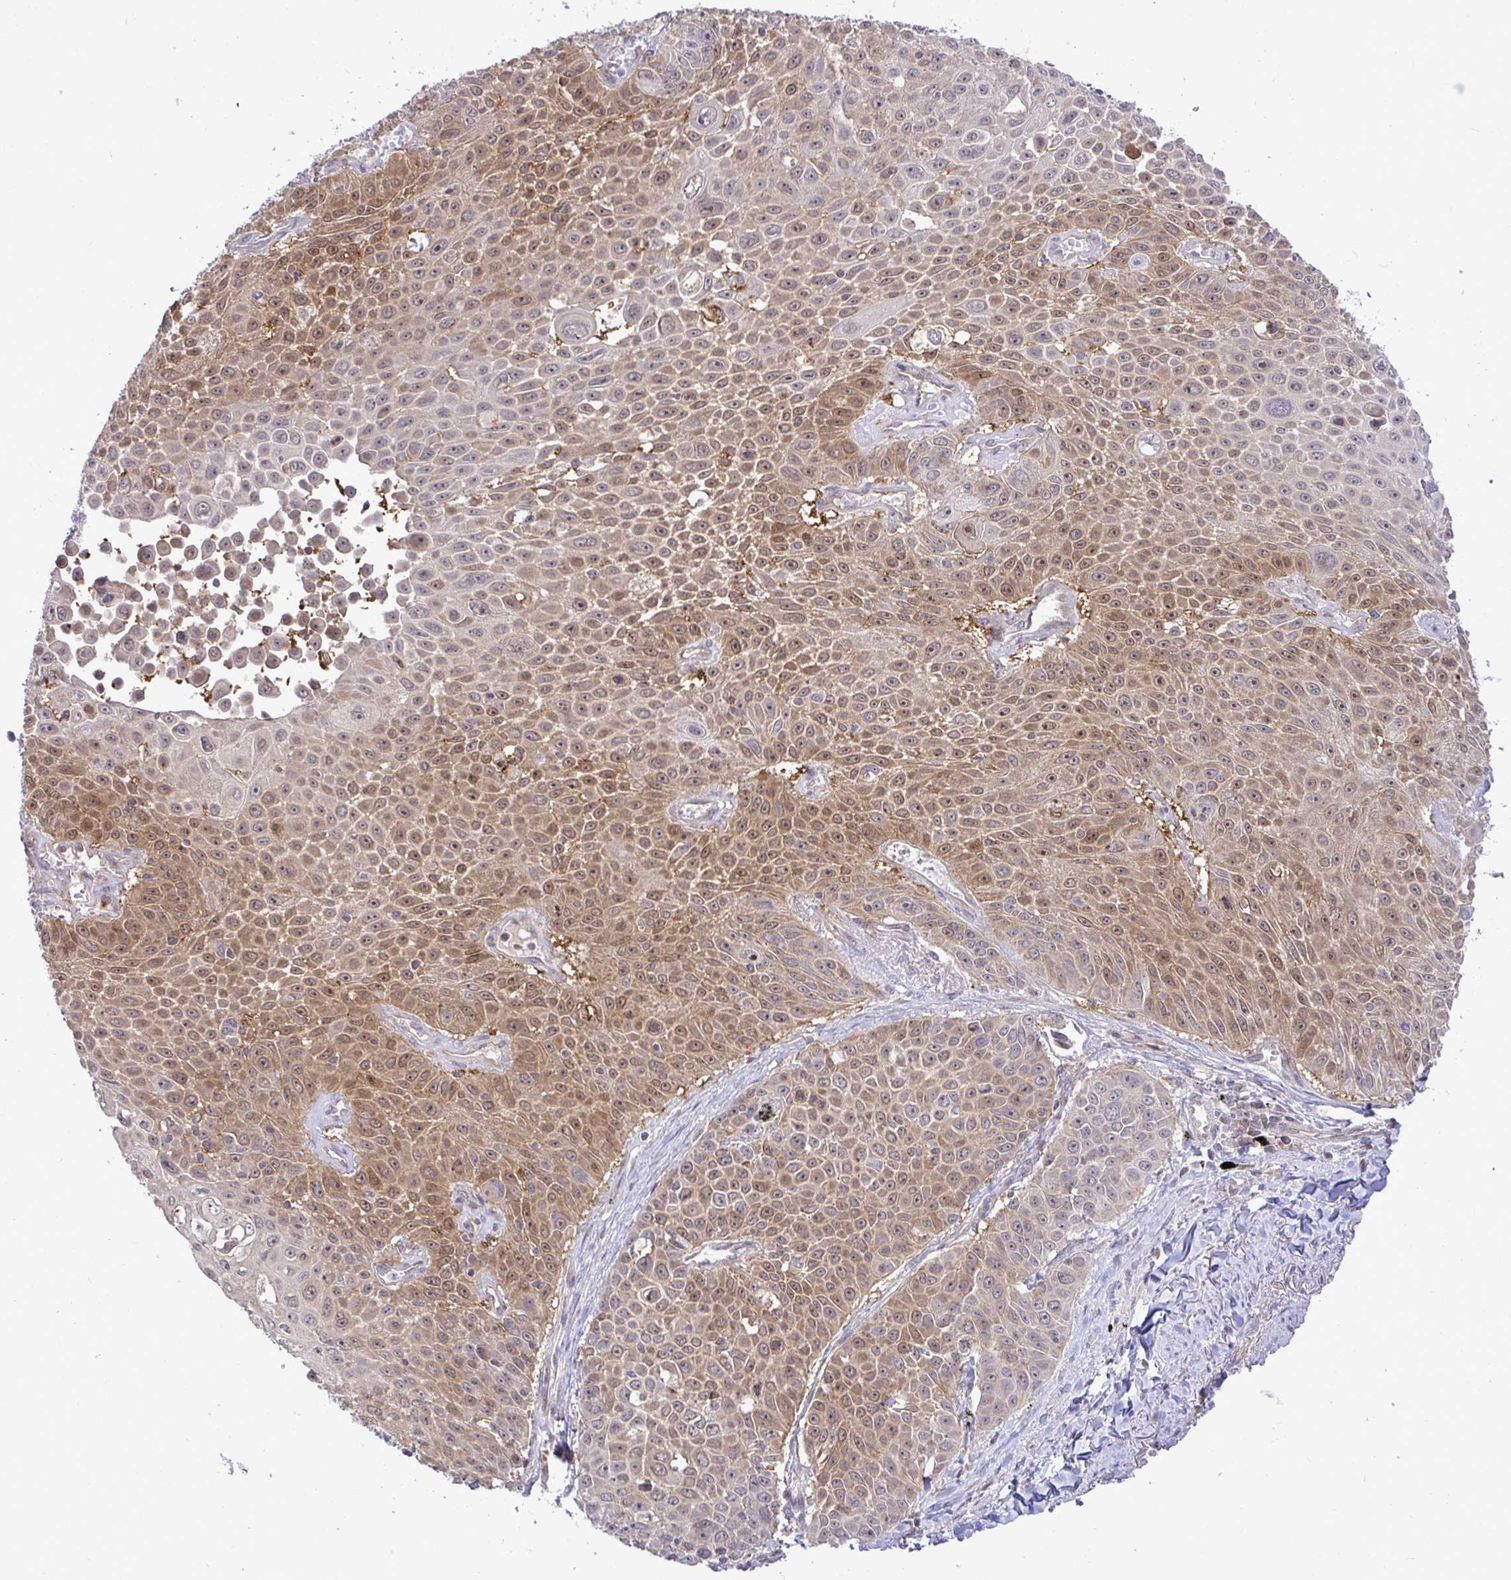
{"staining": {"intensity": "moderate", "quantity": ">75%", "location": "cytoplasmic/membranous,nuclear"}, "tissue": "lung cancer", "cell_type": "Tumor cells", "image_type": "cancer", "snomed": [{"axis": "morphology", "description": "Squamous cell carcinoma, NOS"}, {"axis": "morphology", "description": "Squamous cell carcinoma, metastatic, NOS"}, {"axis": "topography", "description": "Lymph node"}, {"axis": "topography", "description": "Lung"}], "caption": "Immunohistochemistry (IHC) micrograph of neoplastic tissue: human lung cancer stained using immunohistochemistry (IHC) shows medium levels of moderate protein expression localized specifically in the cytoplasmic/membranous and nuclear of tumor cells, appearing as a cytoplasmic/membranous and nuclear brown color.", "gene": "SLC9A6", "patient": {"sex": "female", "age": 62}}